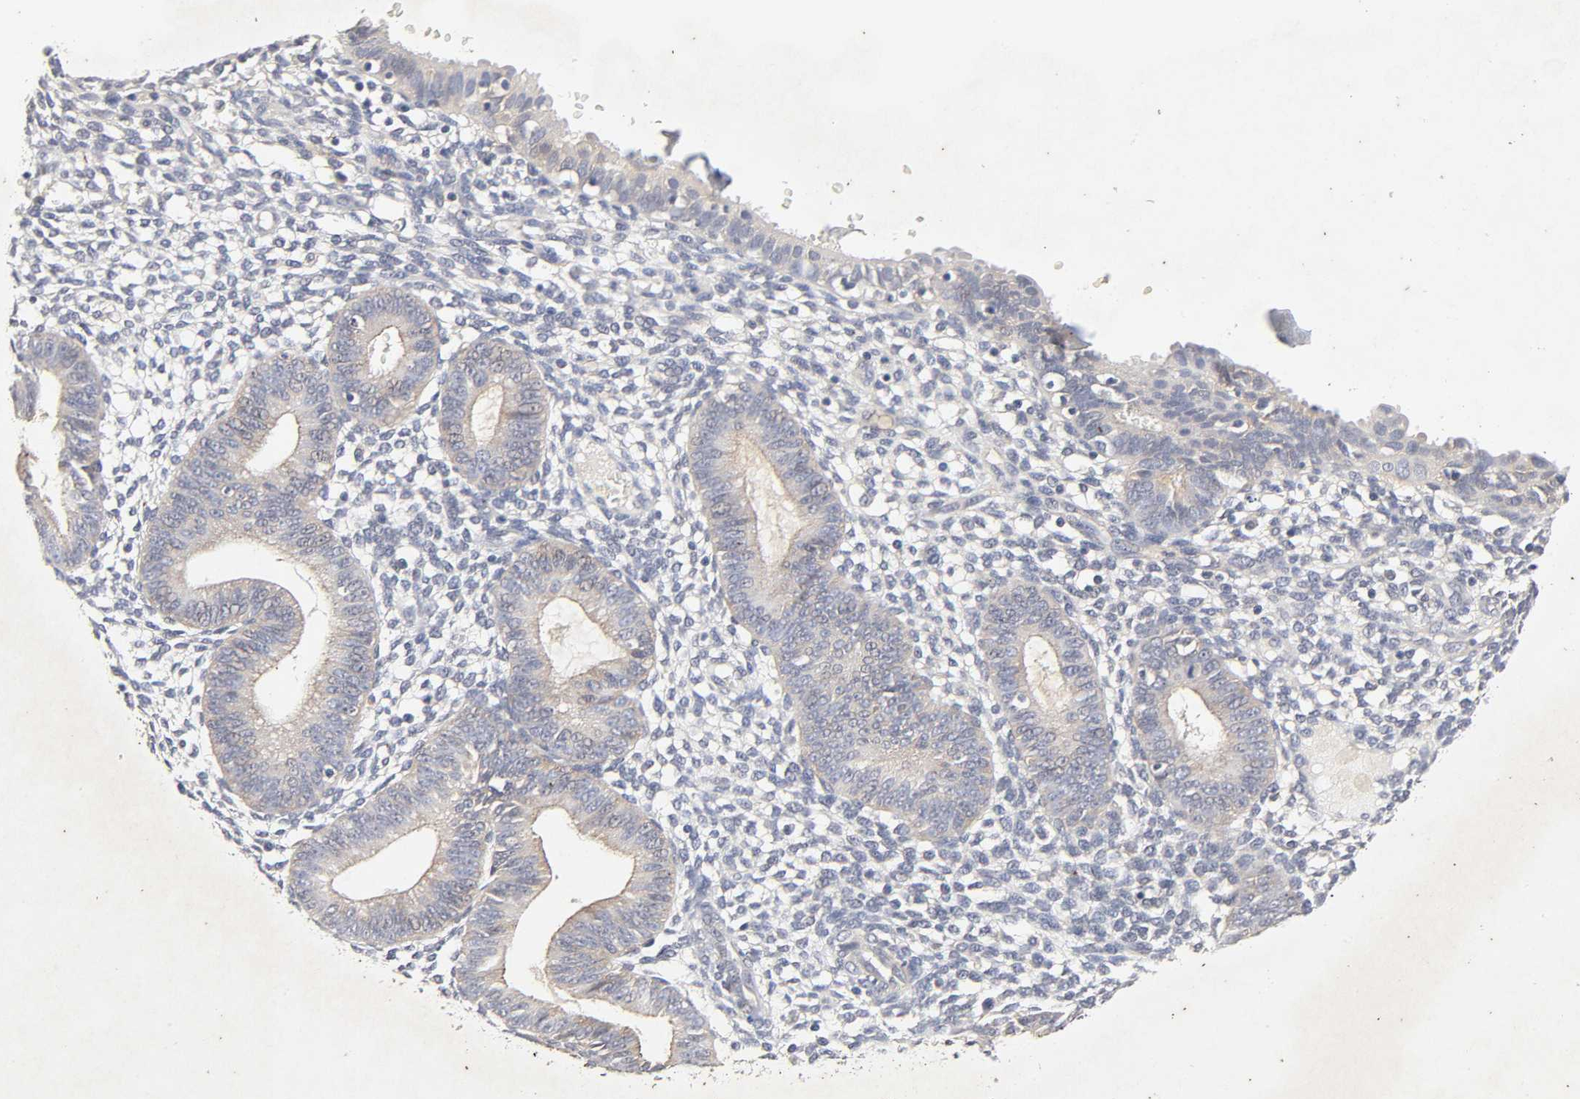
{"staining": {"intensity": "negative", "quantity": "none", "location": "none"}, "tissue": "endometrium", "cell_type": "Cells in endometrial stroma", "image_type": "normal", "snomed": [{"axis": "morphology", "description": "Normal tissue, NOS"}, {"axis": "topography", "description": "Endometrium"}], "caption": "The micrograph reveals no significant expression in cells in endometrial stroma of endometrium.", "gene": "CXADR", "patient": {"sex": "female", "age": 61}}